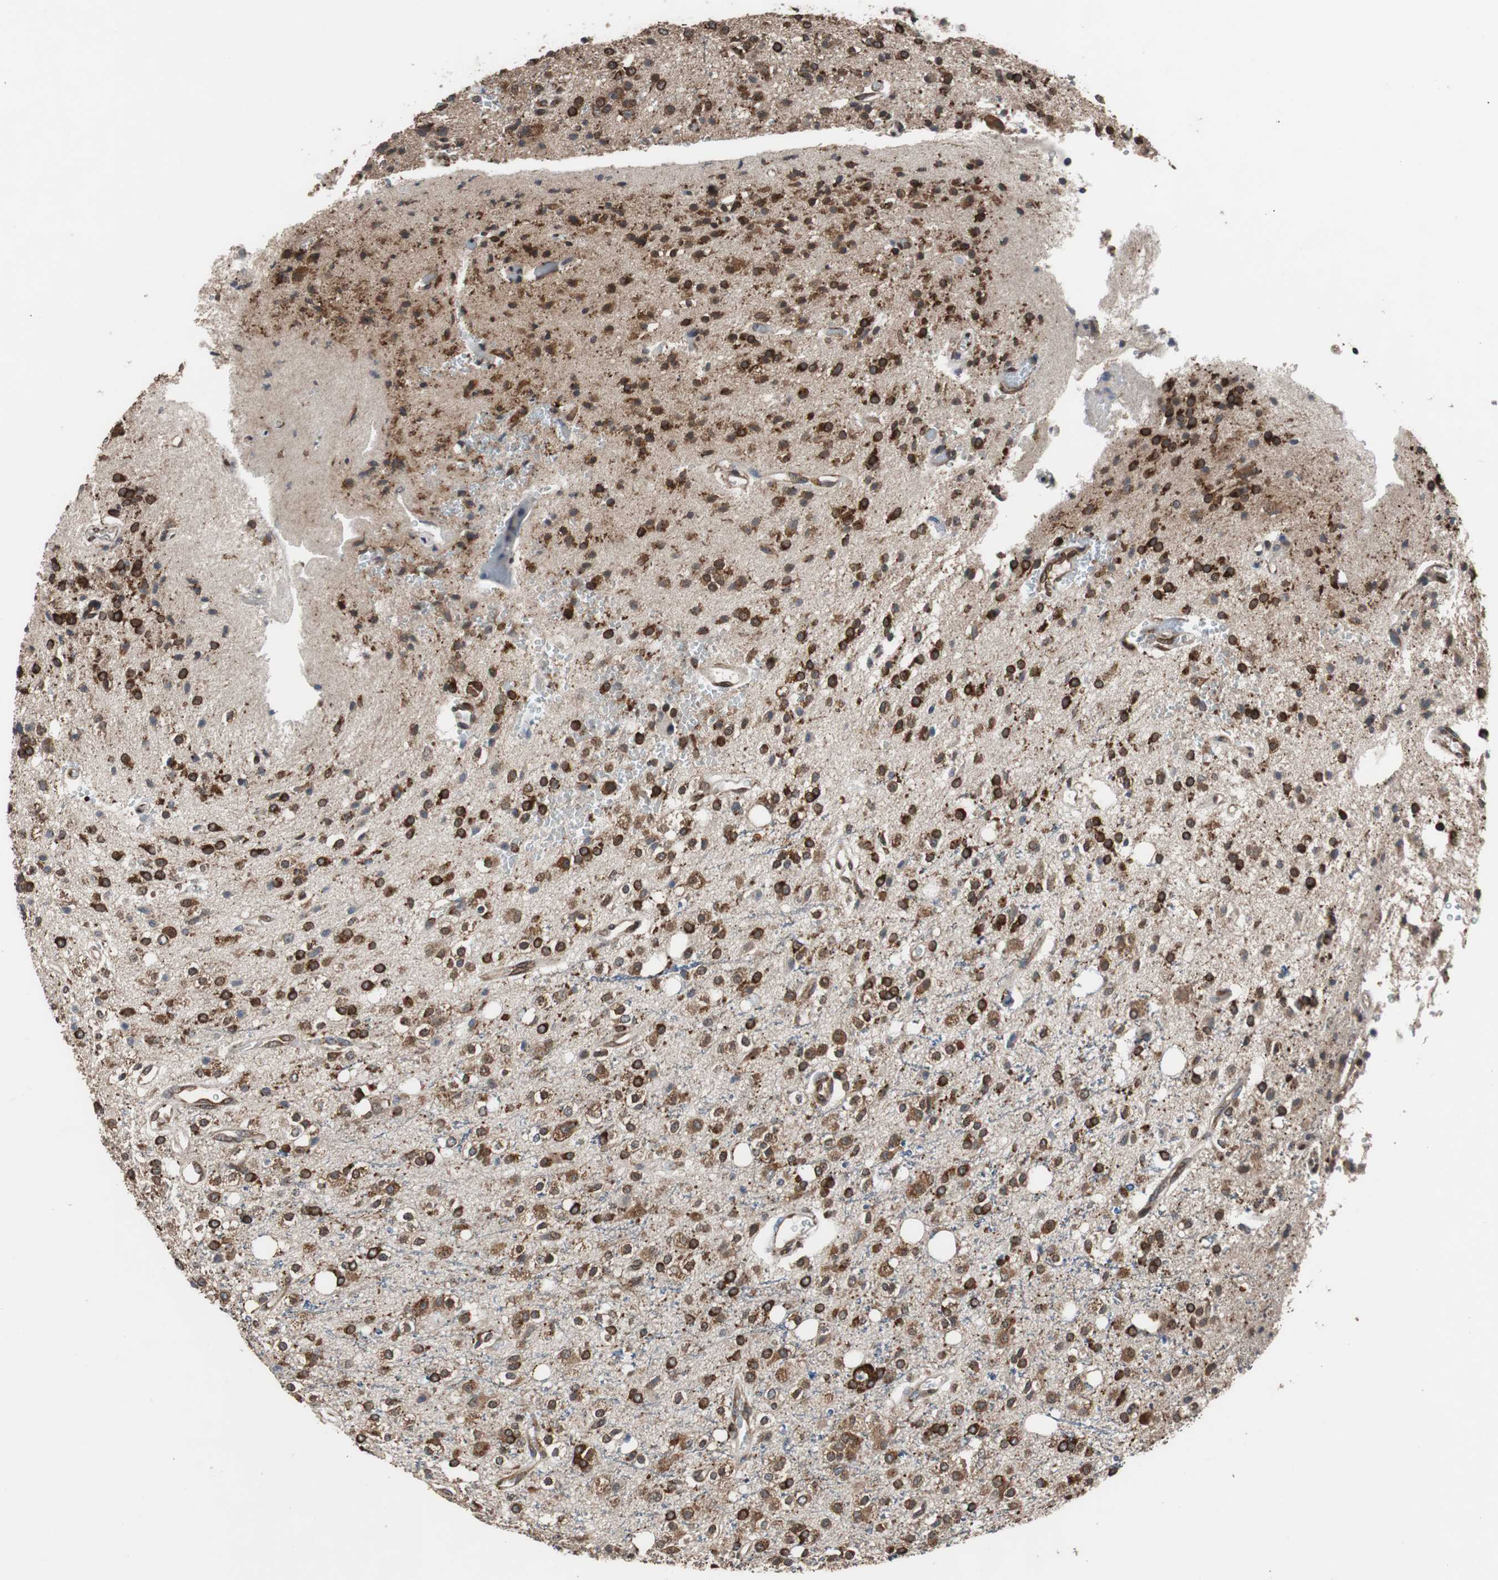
{"staining": {"intensity": "strong", "quantity": ">75%", "location": "cytoplasmic/membranous"}, "tissue": "glioma", "cell_type": "Tumor cells", "image_type": "cancer", "snomed": [{"axis": "morphology", "description": "Glioma, malignant, High grade"}, {"axis": "topography", "description": "Brain"}], "caption": "High-power microscopy captured an immunohistochemistry image of glioma, revealing strong cytoplasmic/membranous staining in approximately >75% of tumor cells. (DAB (3,3'-diaminobenzidine) IHC, brown staining for protein, blue staining for nuclei).", "gene": "USP10", "patient": {"sex": "male", "age": 47}}